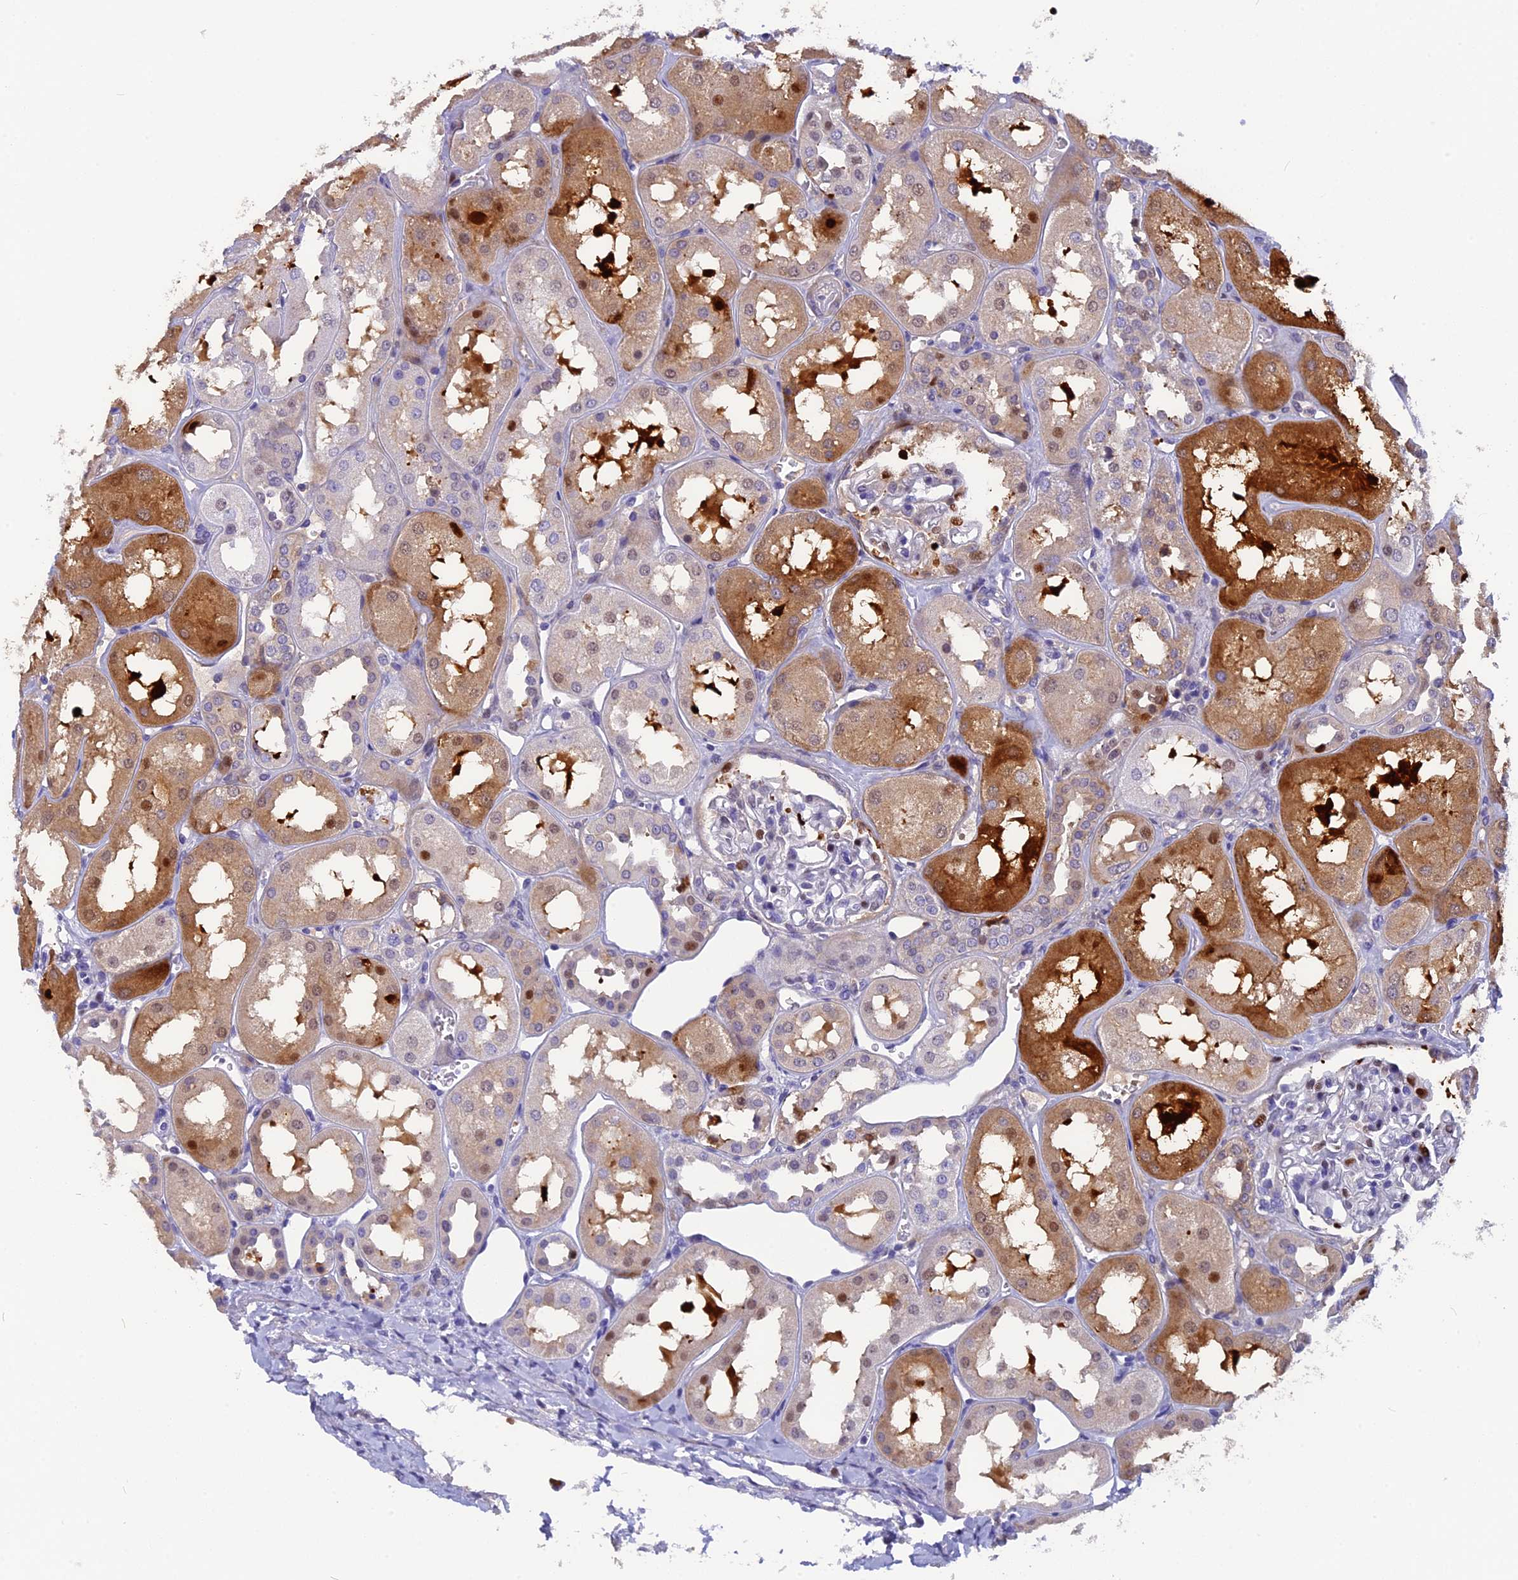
{"staining": {"intensity": "moderate", "quantity": "<25%", "location": "nuclear"}, "tissue": "kidney", "cell_type": "Cells in glomeruli", "image_type": "normal", "snomed": [{"axis": "morphology", "description": "Normal tissue, NOS"}, {"axis": "topography", "description": "Kidney"}], "caption": "Protein analysis of benign kidney reveals moderate nuclear expression in about <25% of cells in glomeruli.", "gene": "NKPD1", "patient": {"sex": "male", "age": 70}}